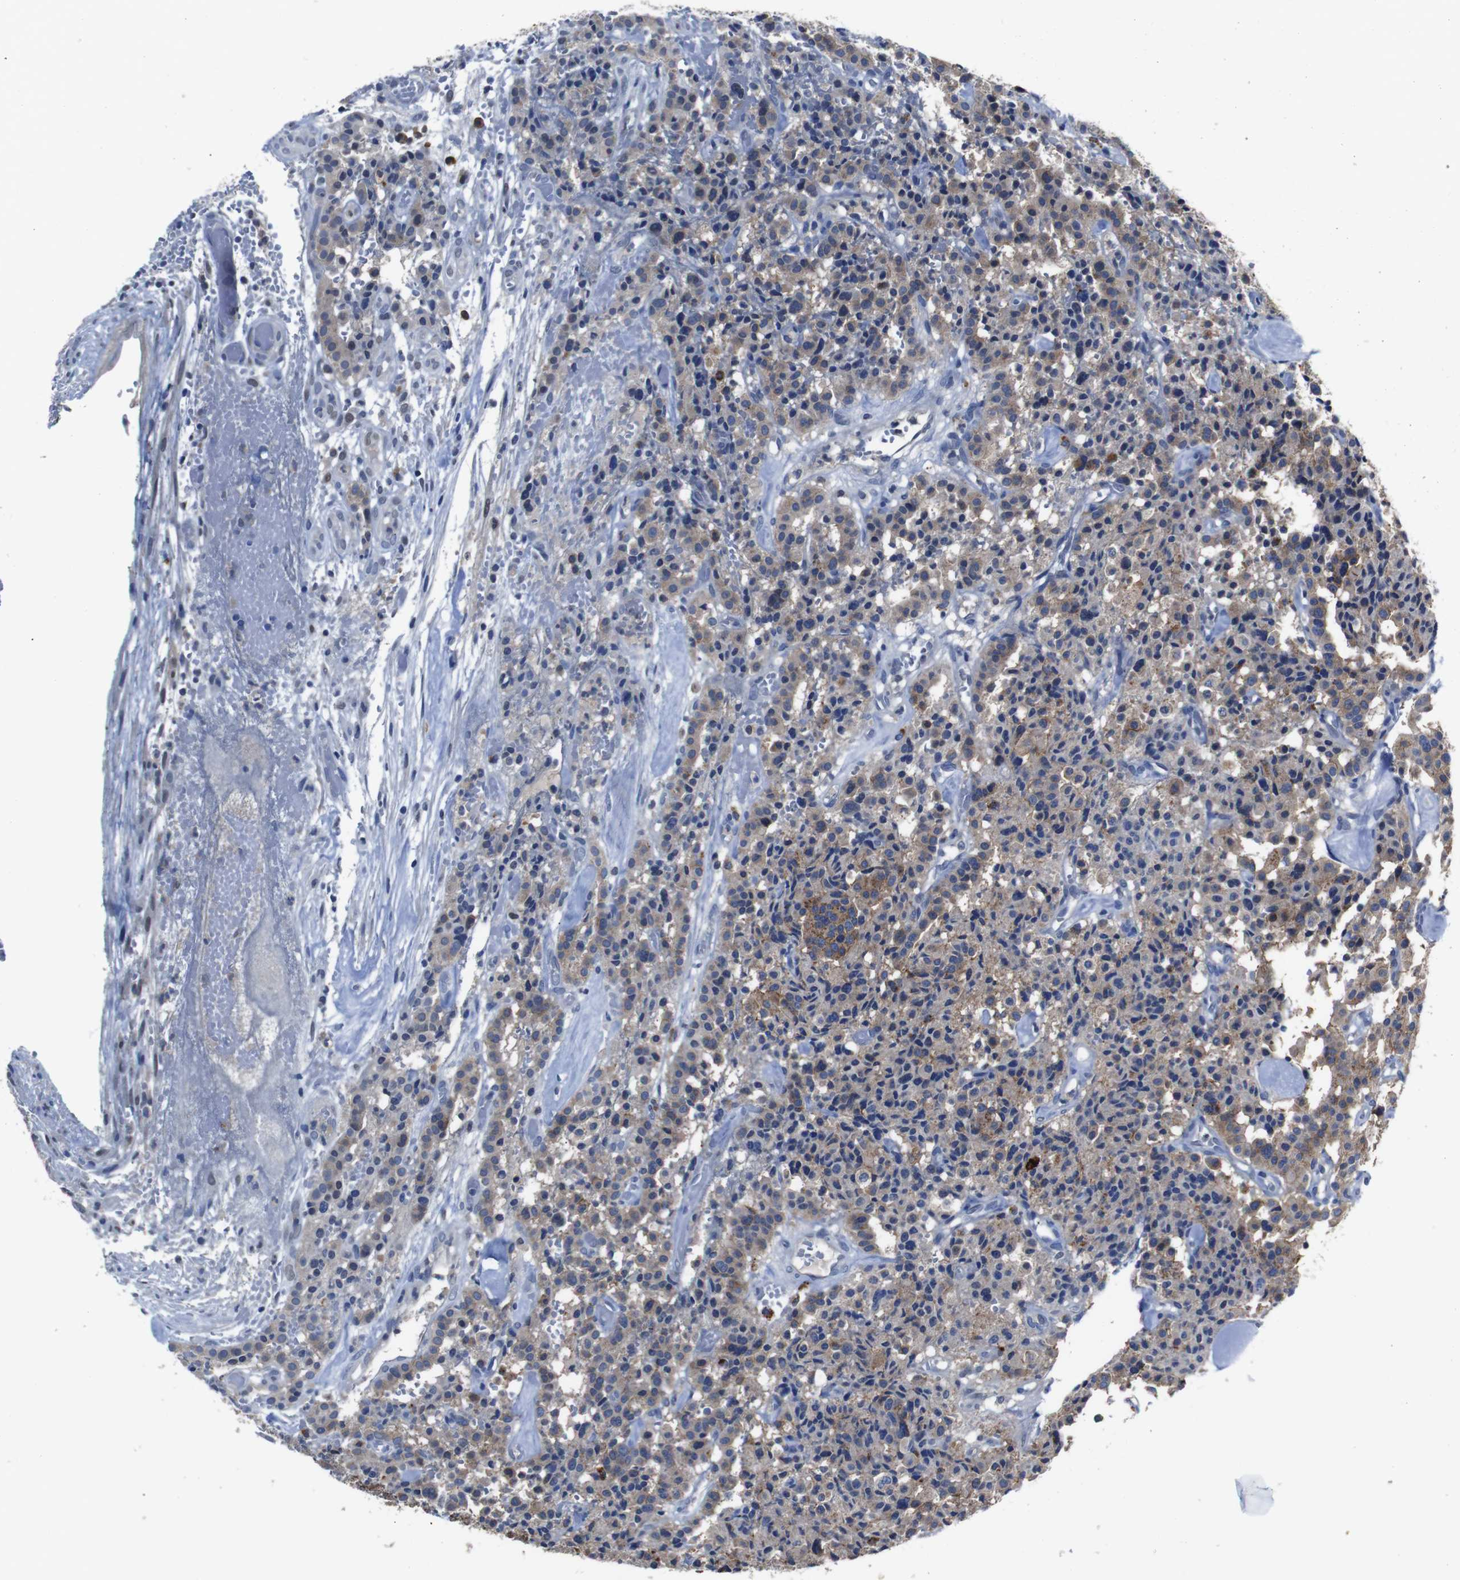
{"staining": {"intensity": "moderate", "quantity": ">75%", "location": "cytoplasmic/membranous"}, "tissue": "carcinoid", "cell_type": "Tumor cells", "image_type": "cancer", "snomed": [{"axis": "morphology", "description": "Carcinoid, malignant, NOS"}, {"axis": "topography", "description": "Lung"}], "caption": "Human carcinoid (malignant) stained for a protein (brown) exhibits moderate cytoplasmic/membranous positive expression in about >75% of tumor cells.", "gene": "SEMA4B", "patient": {"sex": "male", "age": 30}}